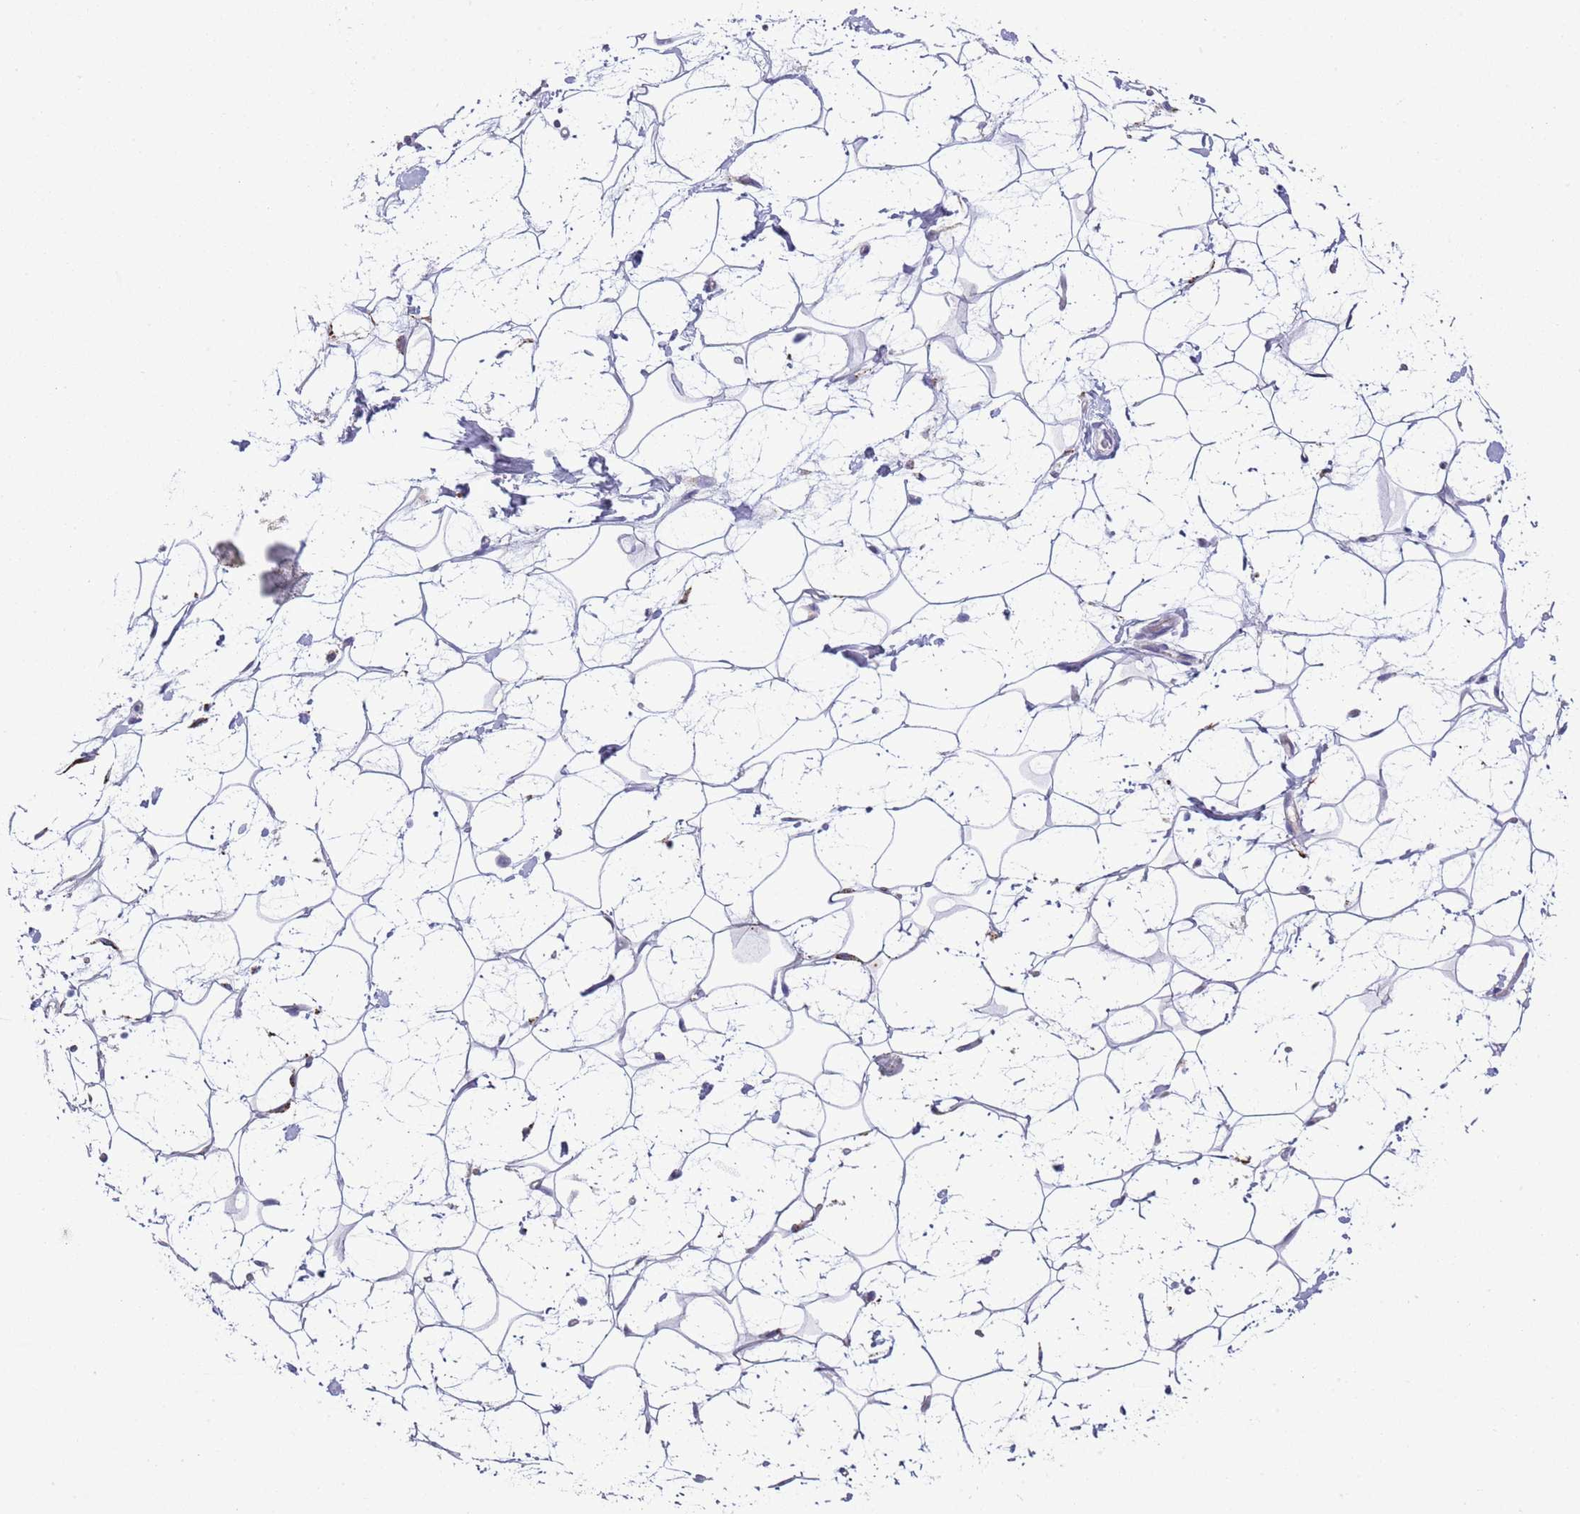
{"staining": {"intensity": "negative", "quantity": "none", "location": "none"}, "tissue": "adipose tissue", "cell_type": "Adipocytes", "image_type": "normal", "snomed": [{"axis": "morphology", "description": "Normal tissue, NOS"}, {"axis": "topography", "description": "Breast"}], "caption": "This is a micrograph of immunohistochemistry staining of unremarkable adipose tissue, which shows no positivity in adipocytes.", "gene": "ABHD17C", "patient": {"sex": "female", "age": 26}}